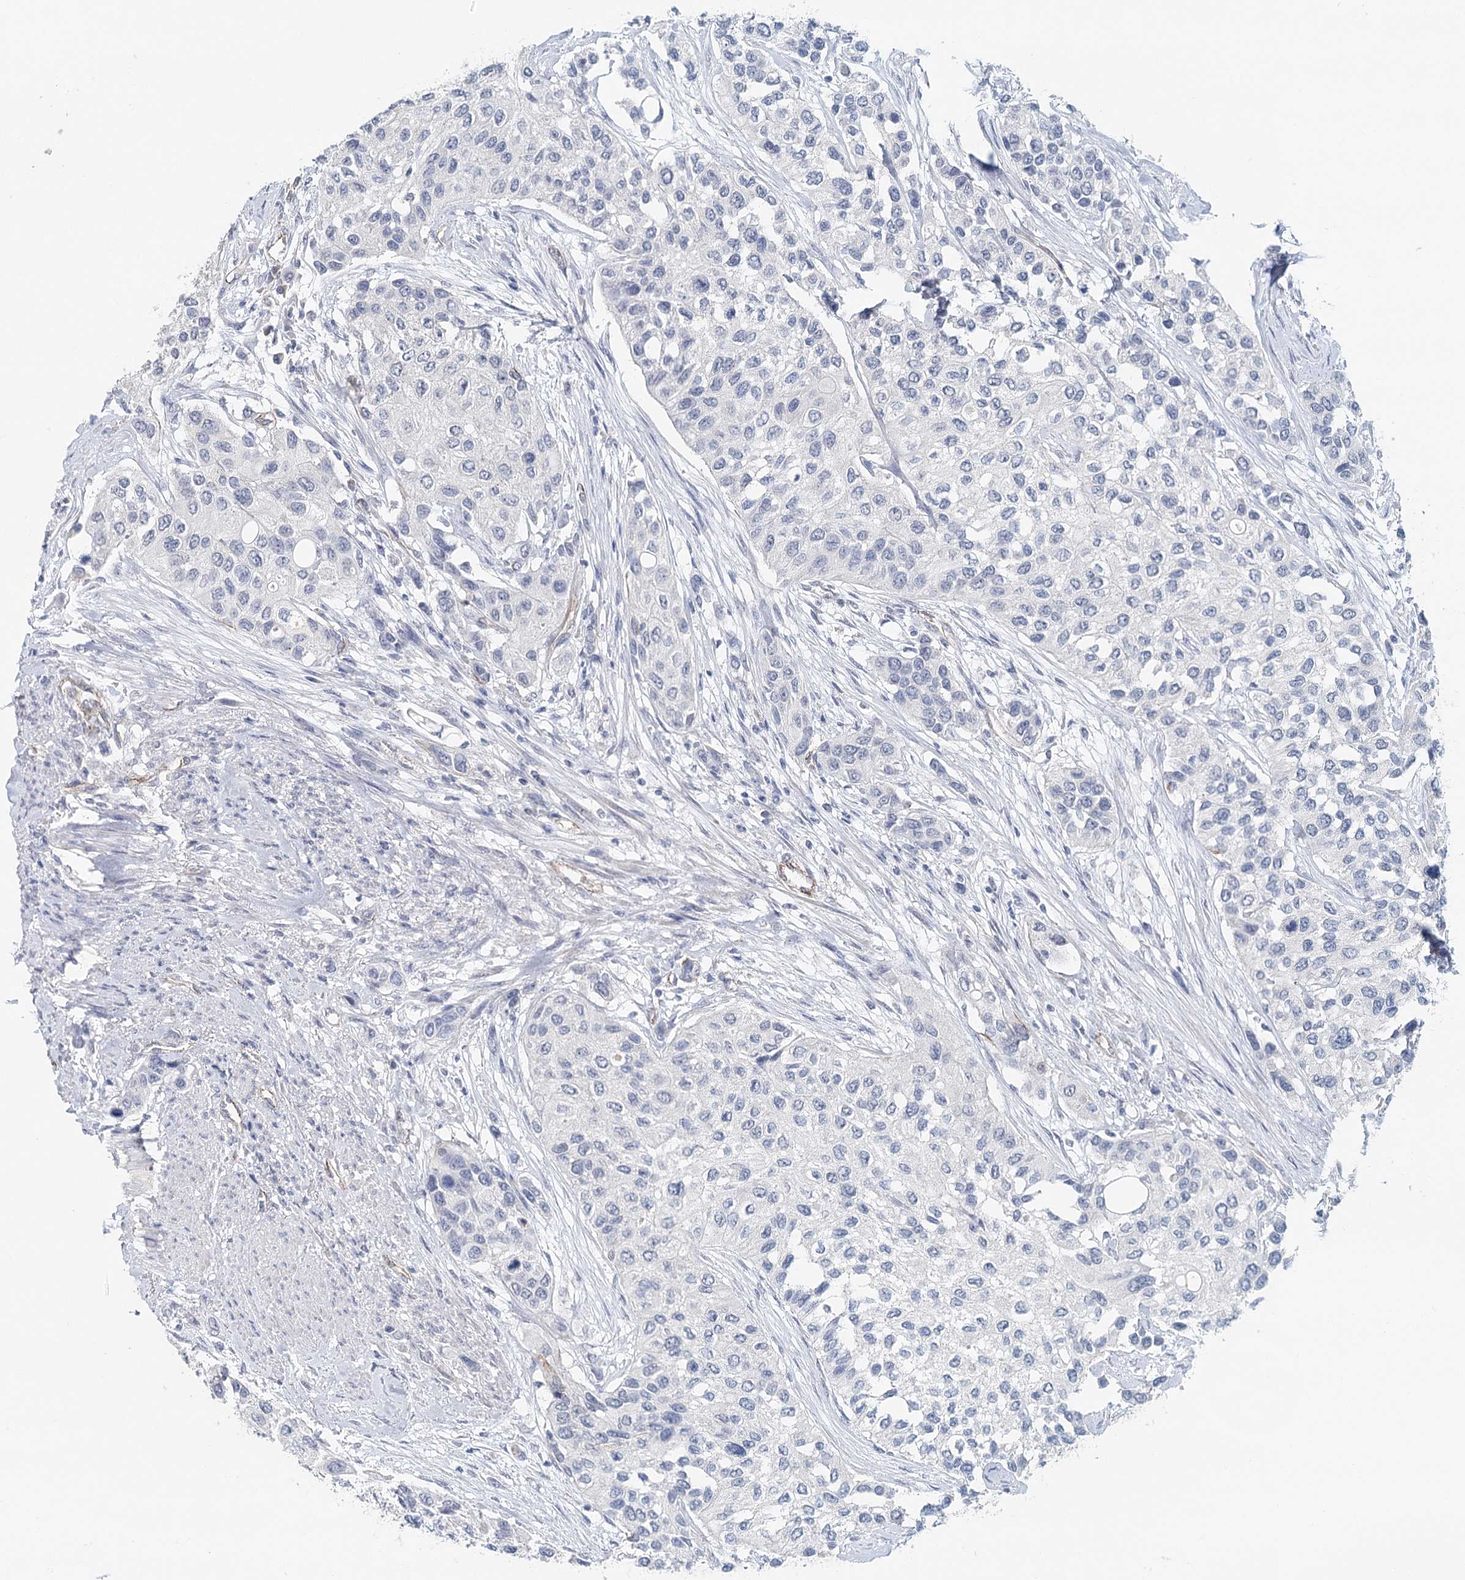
{"staining": {"intensity": "negative", "quantity": "none", "location": "none"}, "tissue": "urothelial cancer", "cell_type": "Tumor cells", "image_type": "cancer", "snomed": [{"axis": "morphology", "description": "Normal tissue, NOS"}, {"axis": "morphology", "description": "Urothelial carcinoma, High grade"}, {"axis": "topography", "description": "Vascular tissue"}, {"axis": "topography", "description": "Urinary bladder"}], "caption": "Human high-grade urothelial carcinoma stained for a protein using immunohistochemistry exhibits no staining in tumor cells.", "gene": "SYNPO", "patient": {"sex": "female", "age": 56}}